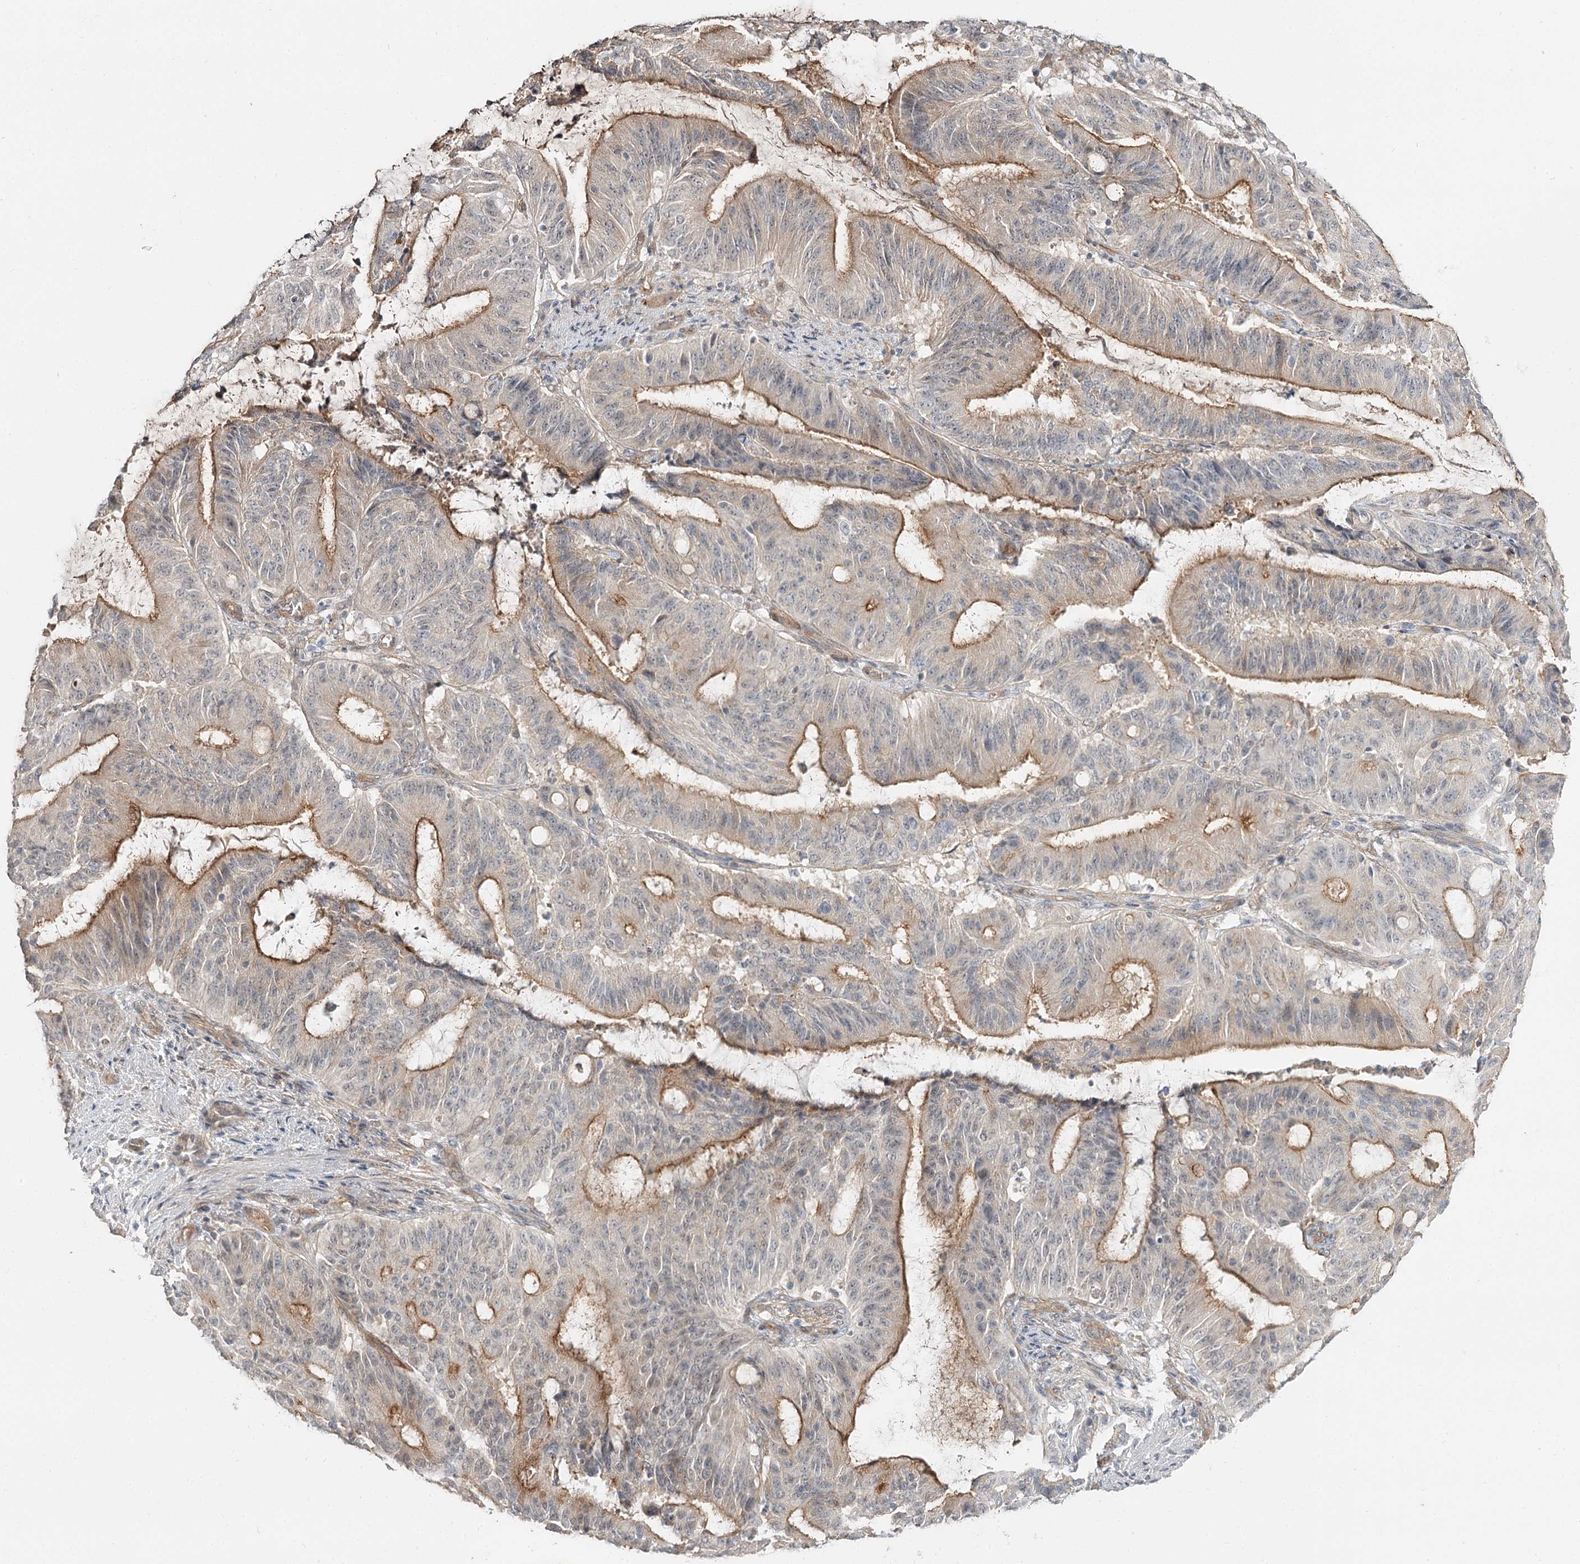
{"staining": {"intensity": "moderate", "quantity": "25%-75%", "location": "cytoplasmic/membranous"}, "tissue": "liver cancer", "cell_type": "Tumor cells", "image_type": "cancer", "snomed": [{"axis": "morphology", "description": "Normal tissue, NOS"}, {"axis": "morphology", "description": "Cholangiocarcinoma"}, {"axis": "topography", "description": "Liver"}, {"axis": "topography", "description": "Peripheral nerve tissue"}], "caption": "A brown stain labels moderate cytoplasmic/membranous expression of a protein in liver cancer (cholangiocarcinoma) tumor cells. (Stains: DAB in brown, nuclei in blue, Microscopy: brightfield microscopy at high magnification).", "gene": "GUCY2C", "patient": {"sex": "female", "age": 73}}